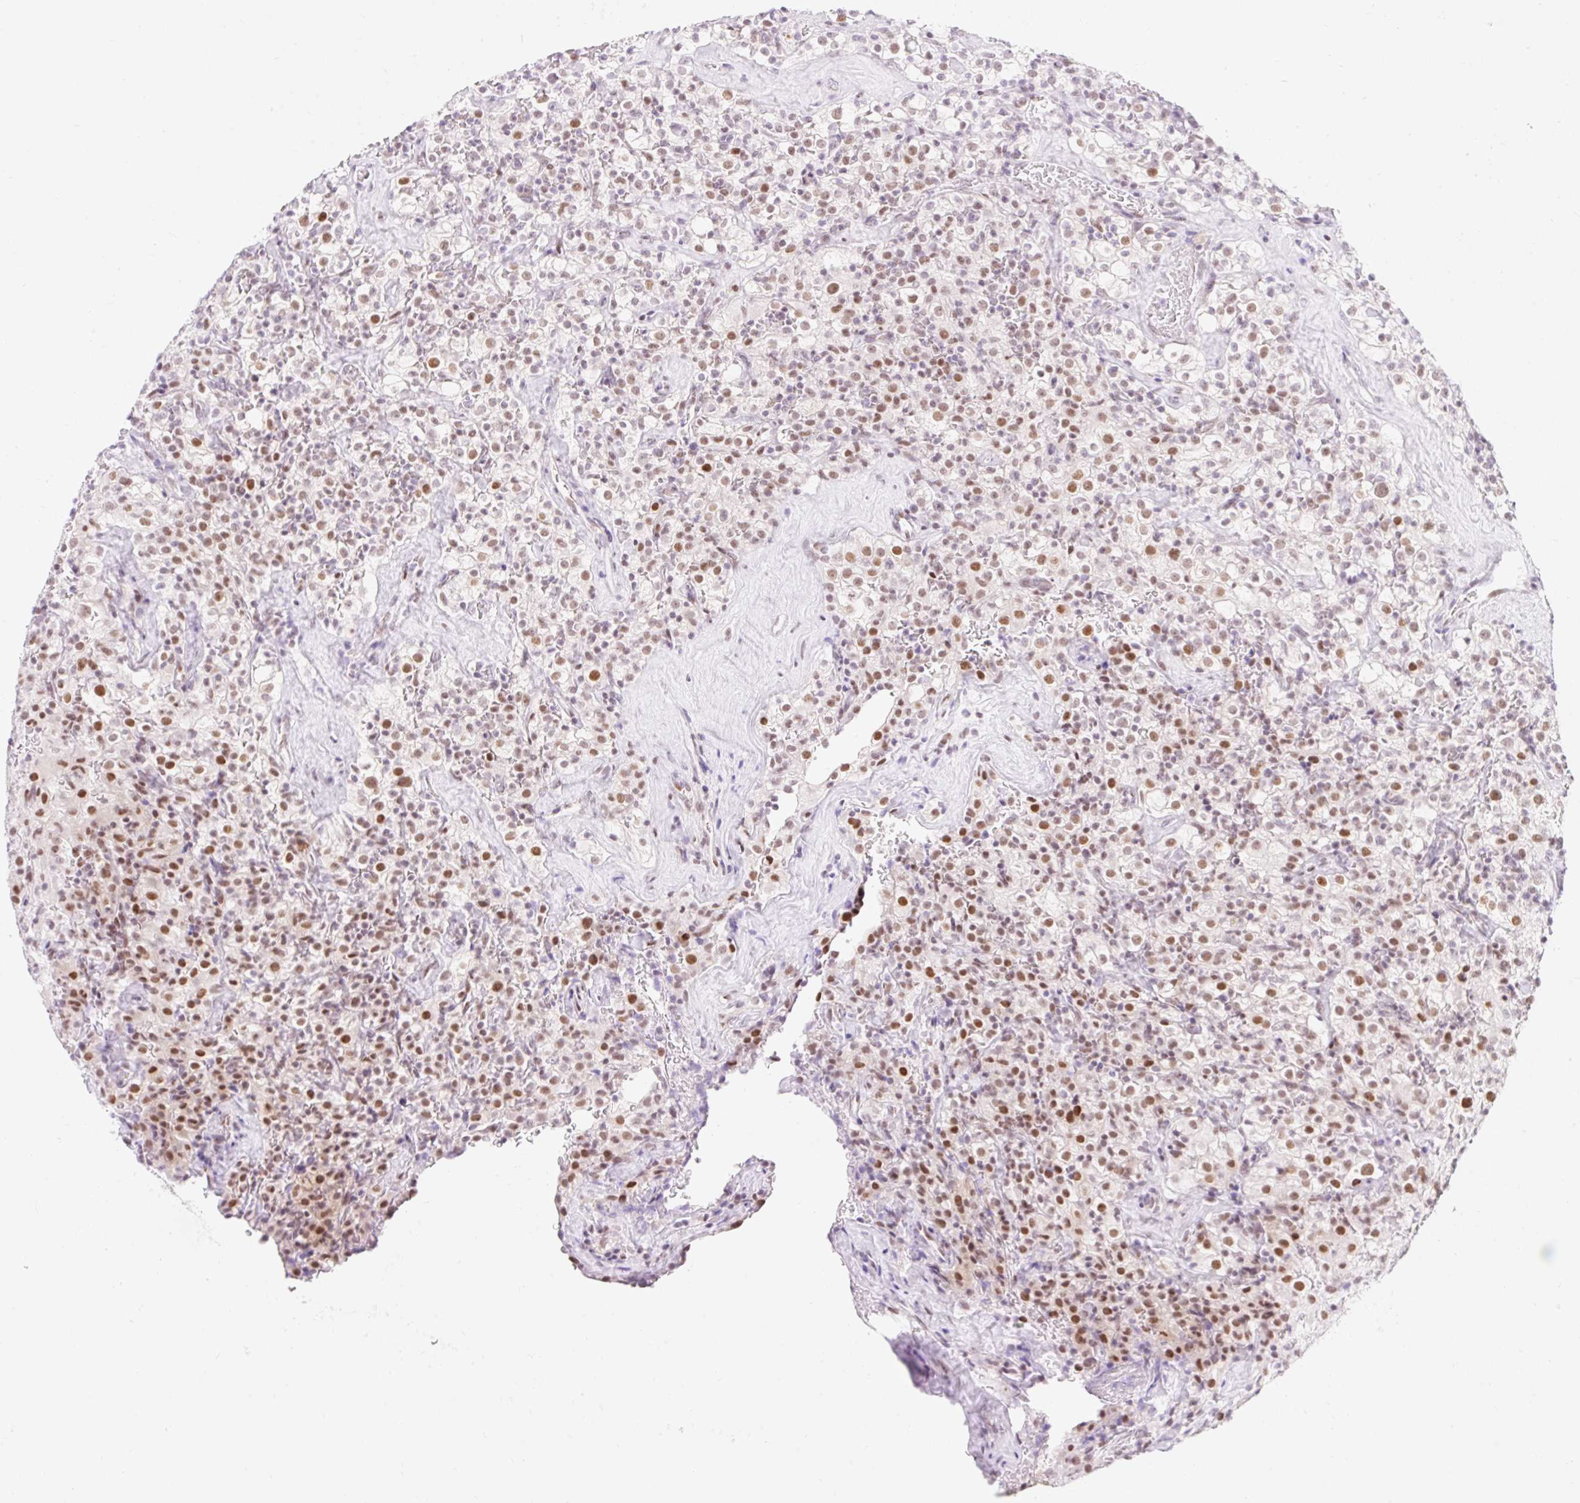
{"staining": {"intensity": "moderate", "quantity": ">75%", "location": "nuclear"}, "tissue": "renal cancer", "cell_type": "Tumor cells", "image_type": "cancer", "snomed": [{"axis": "morphology", "description": "Adenocarcinoma, NOS"}, {"axis": "topography", "description": "Kidney"}], "caption": "Renal adenocarcinoma stained with a brown dye exhibits moderate nuclear positive staining in about >75% of tumor cells.", "gene": "H2BW1", "patient": {"sex": "female", "age": 74}}